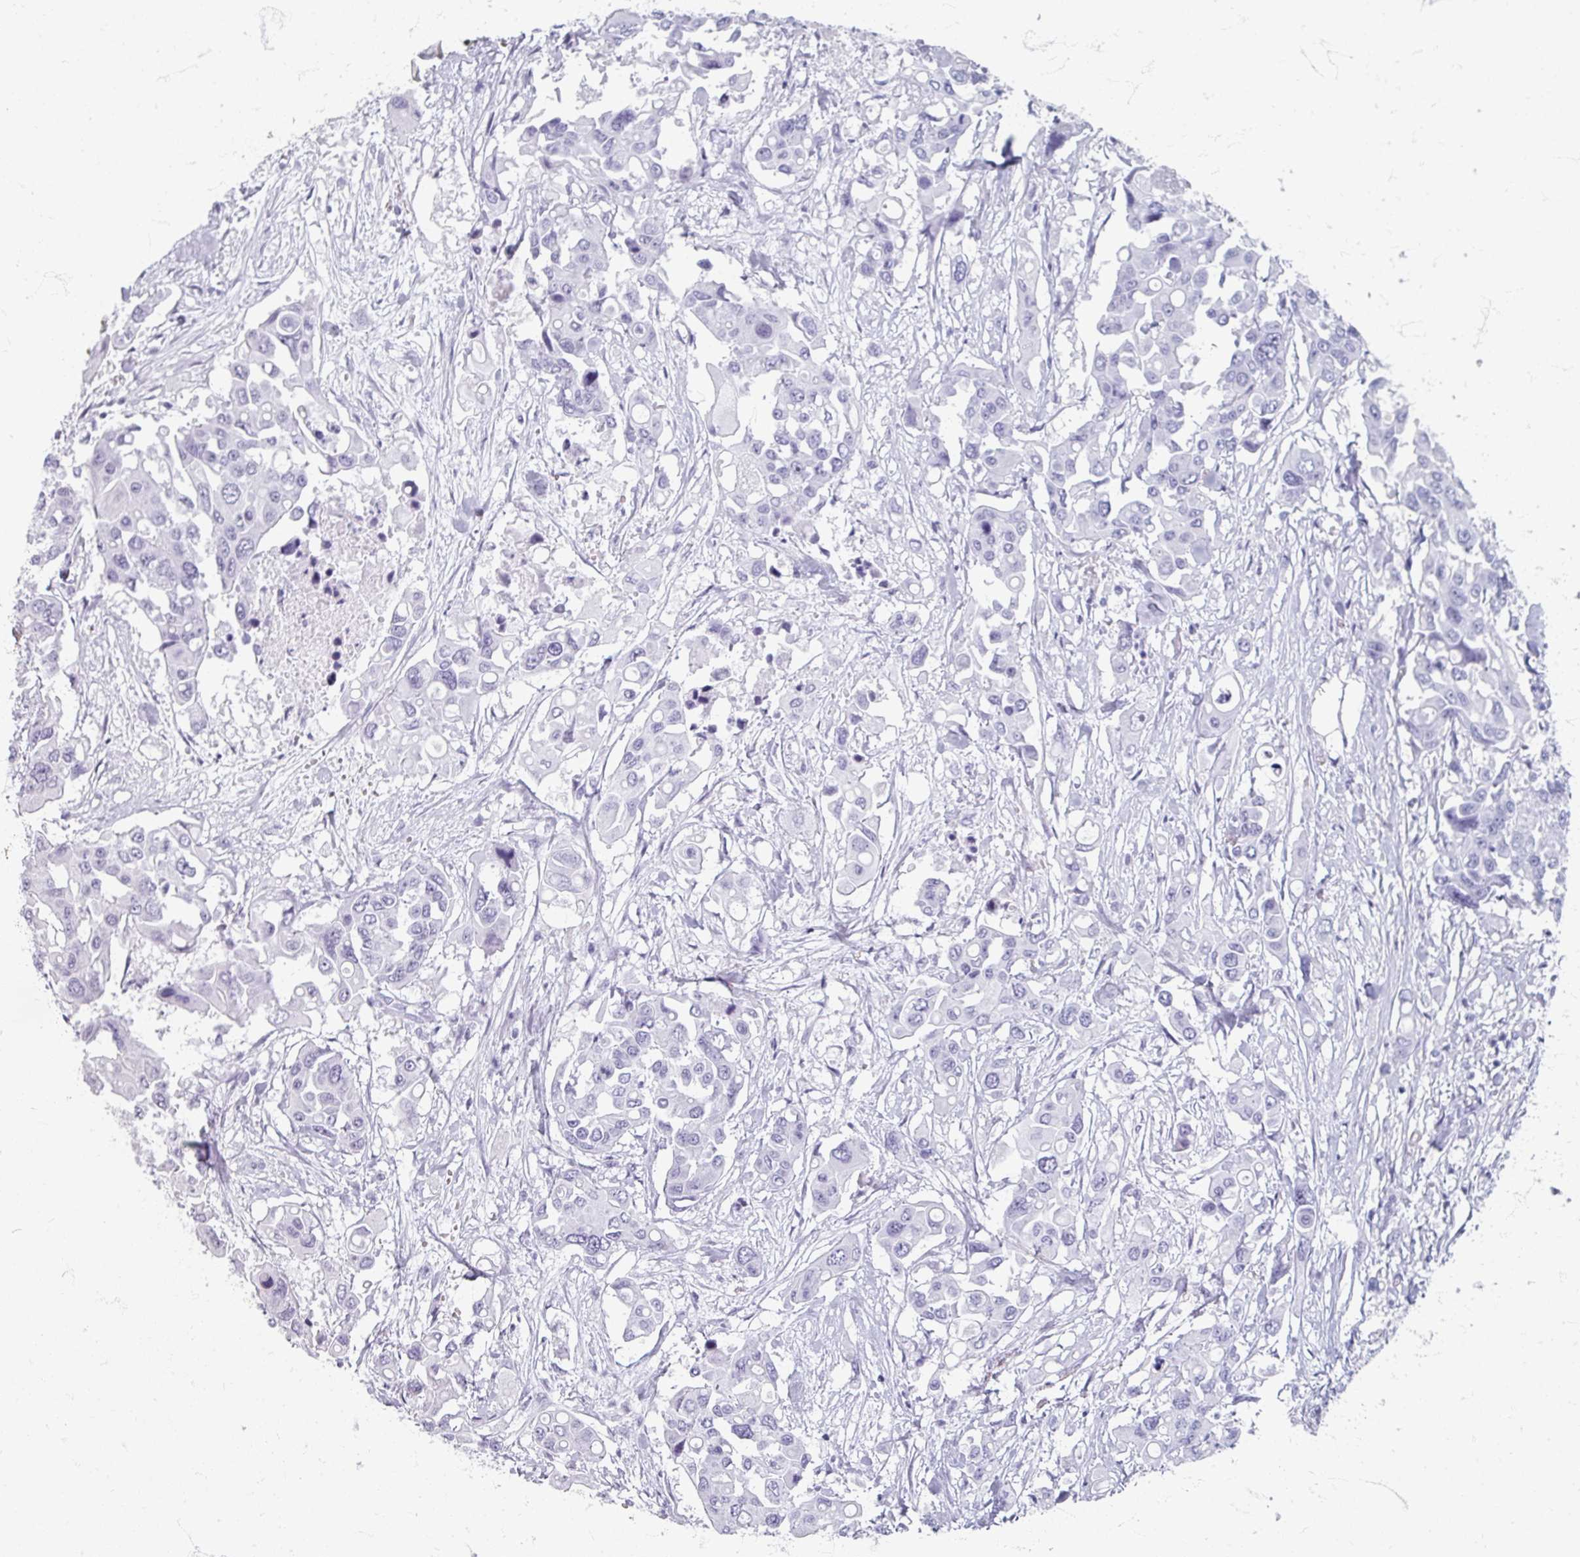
{"staining": {"intensity": "negative", "quantity": "none", "location": "none"}, "tissue": "colorectal cancer", "cell_type": "Tumor cells", "image_type": "cancer", "snomed": [{"axis": "morphology", "description": "Adenocarcinoma, NOS"}, {"axis": "topography", "description": "Colon"}], "caption": "The histopathology image reveals no staining of tumor cells in colorectal cancer (adenocarcinoma).", "gene": "STAM", "patient": {"sex": "male", "age": 77}}